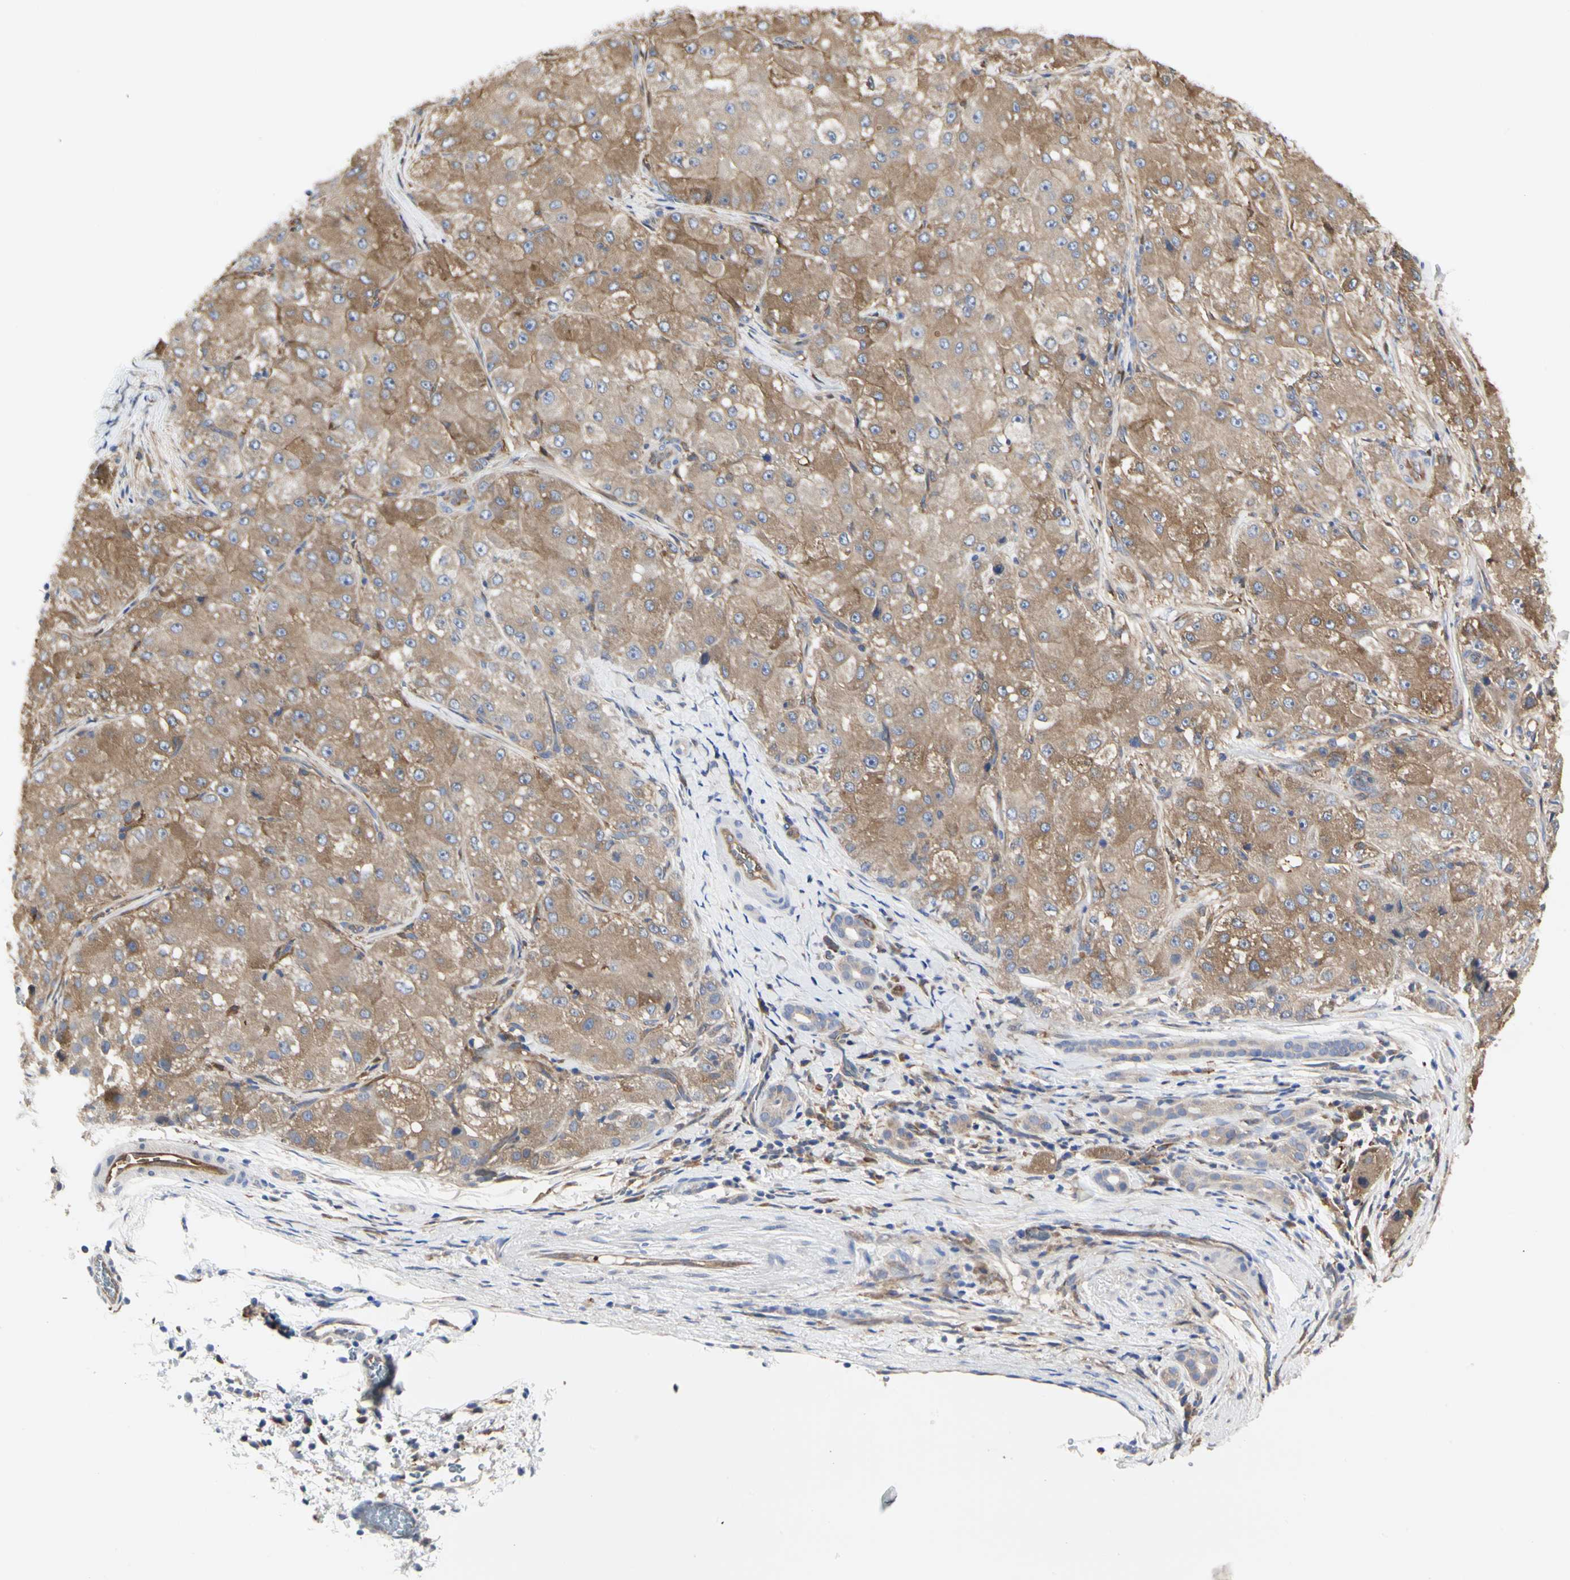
{"staining": {"intensity": "moderate", "quantity": ">75%", "location": "cytoplasmic/membranous"}, "tissue": "liver cancer", "cell_type": "Tumor cells", "image_type": "cancer", "snomed": [{"axis": "morphology", "description": "Carcinoma, Hepatocellular, NOS"}, {"axis": "topography", "description": "Liver"}], "caption": "This image reveals IHC staining of liver cancer, with medium moderate cytoplasmic/membranous positivity in approximately >75% of tumor cells.", "gene": "C3orf52", "patient": {"sex": "male", "age": 80}}